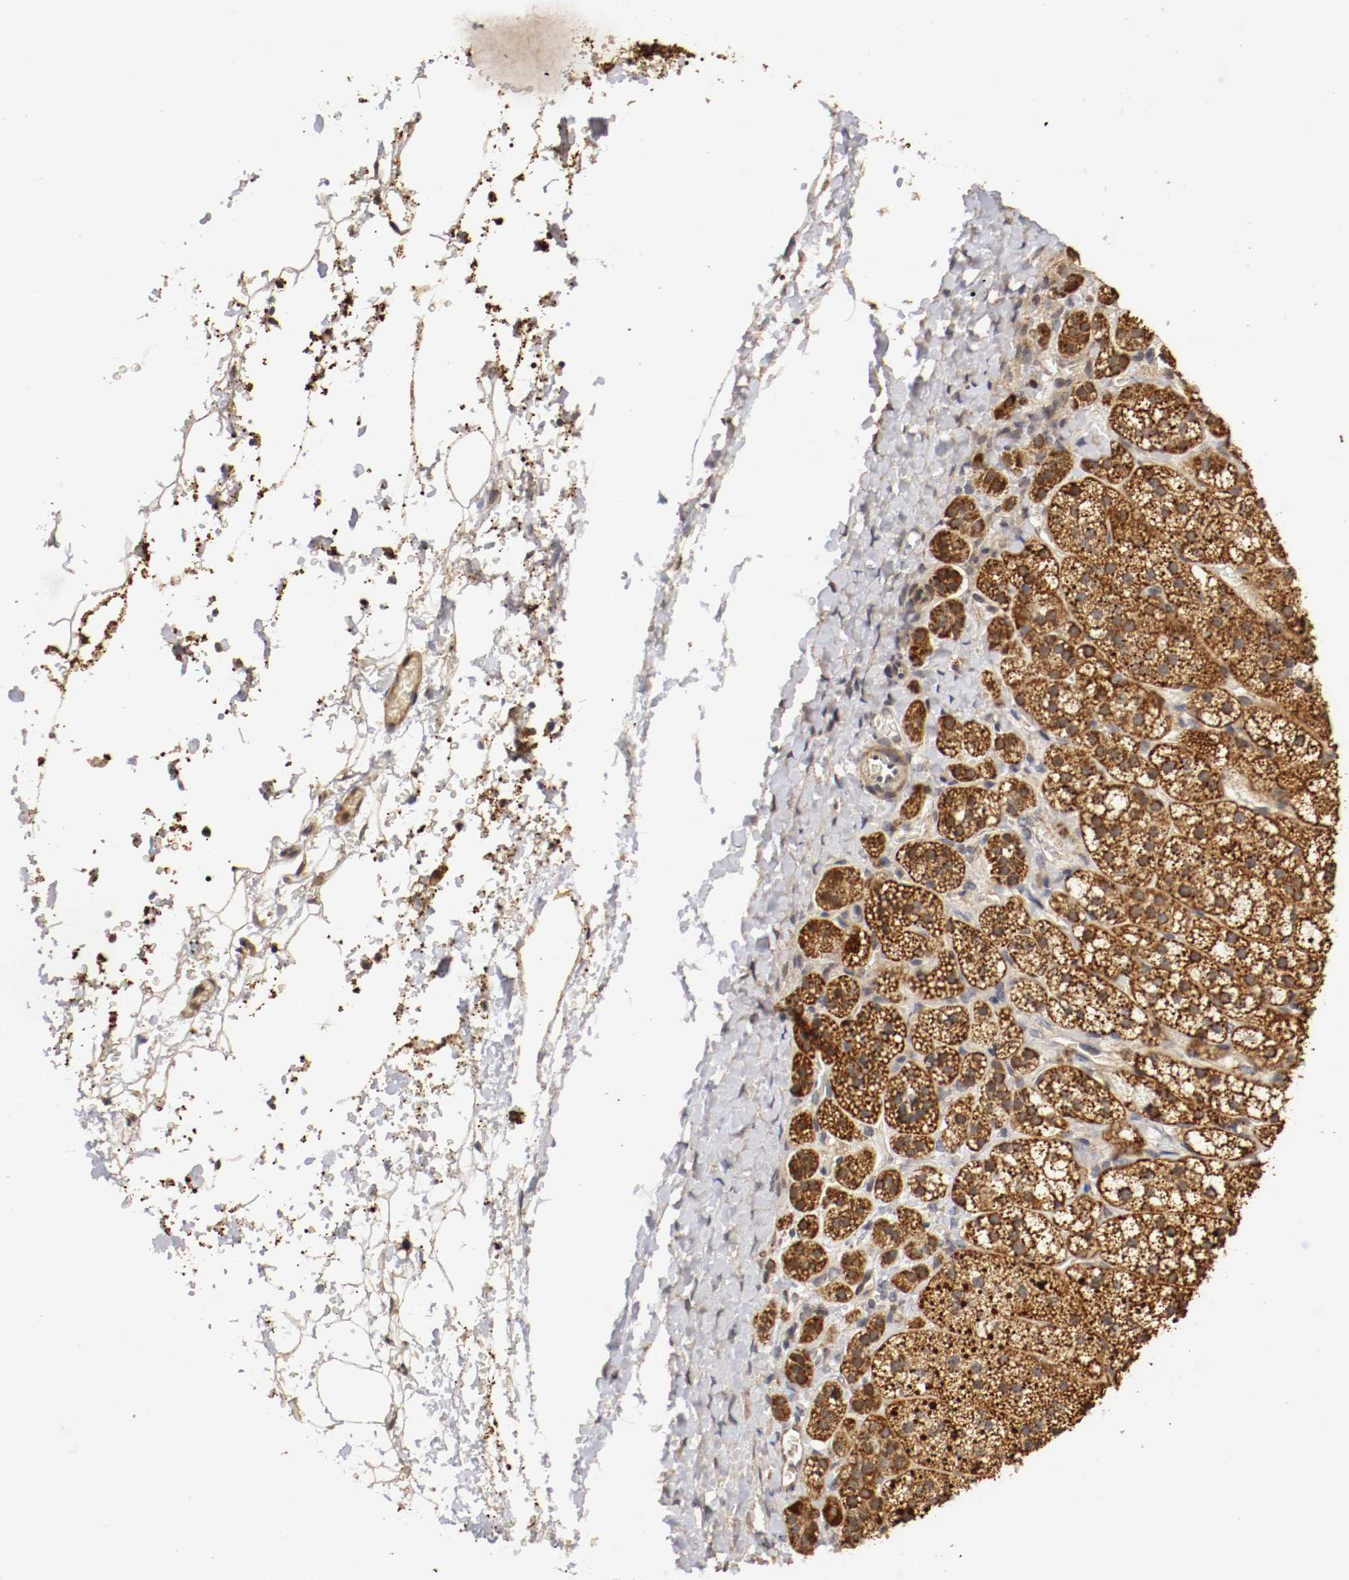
{"staining": {"intensity": "strong", "quantity": ">75%", "location": "cytoplasmic/membranous,nuclear"}, "tissue": "adrenal gland", "cell_type": "Glandular cells", "image_type": "normal", "snomed": [{"axis": "morphology", "description": "Normal tissue, NOS"}, {"axis": "topography", "description": "Adrenal gland"}], "caption": "High-power microscopy captured an IHC image of normal adrenal gland, revealing strong cytoplasmic/membranous,nuclear expression in approximately >75% of glandular cells.", "gene": "TNFRSF1B", "patient": {"sex": "female", "age": 44}}